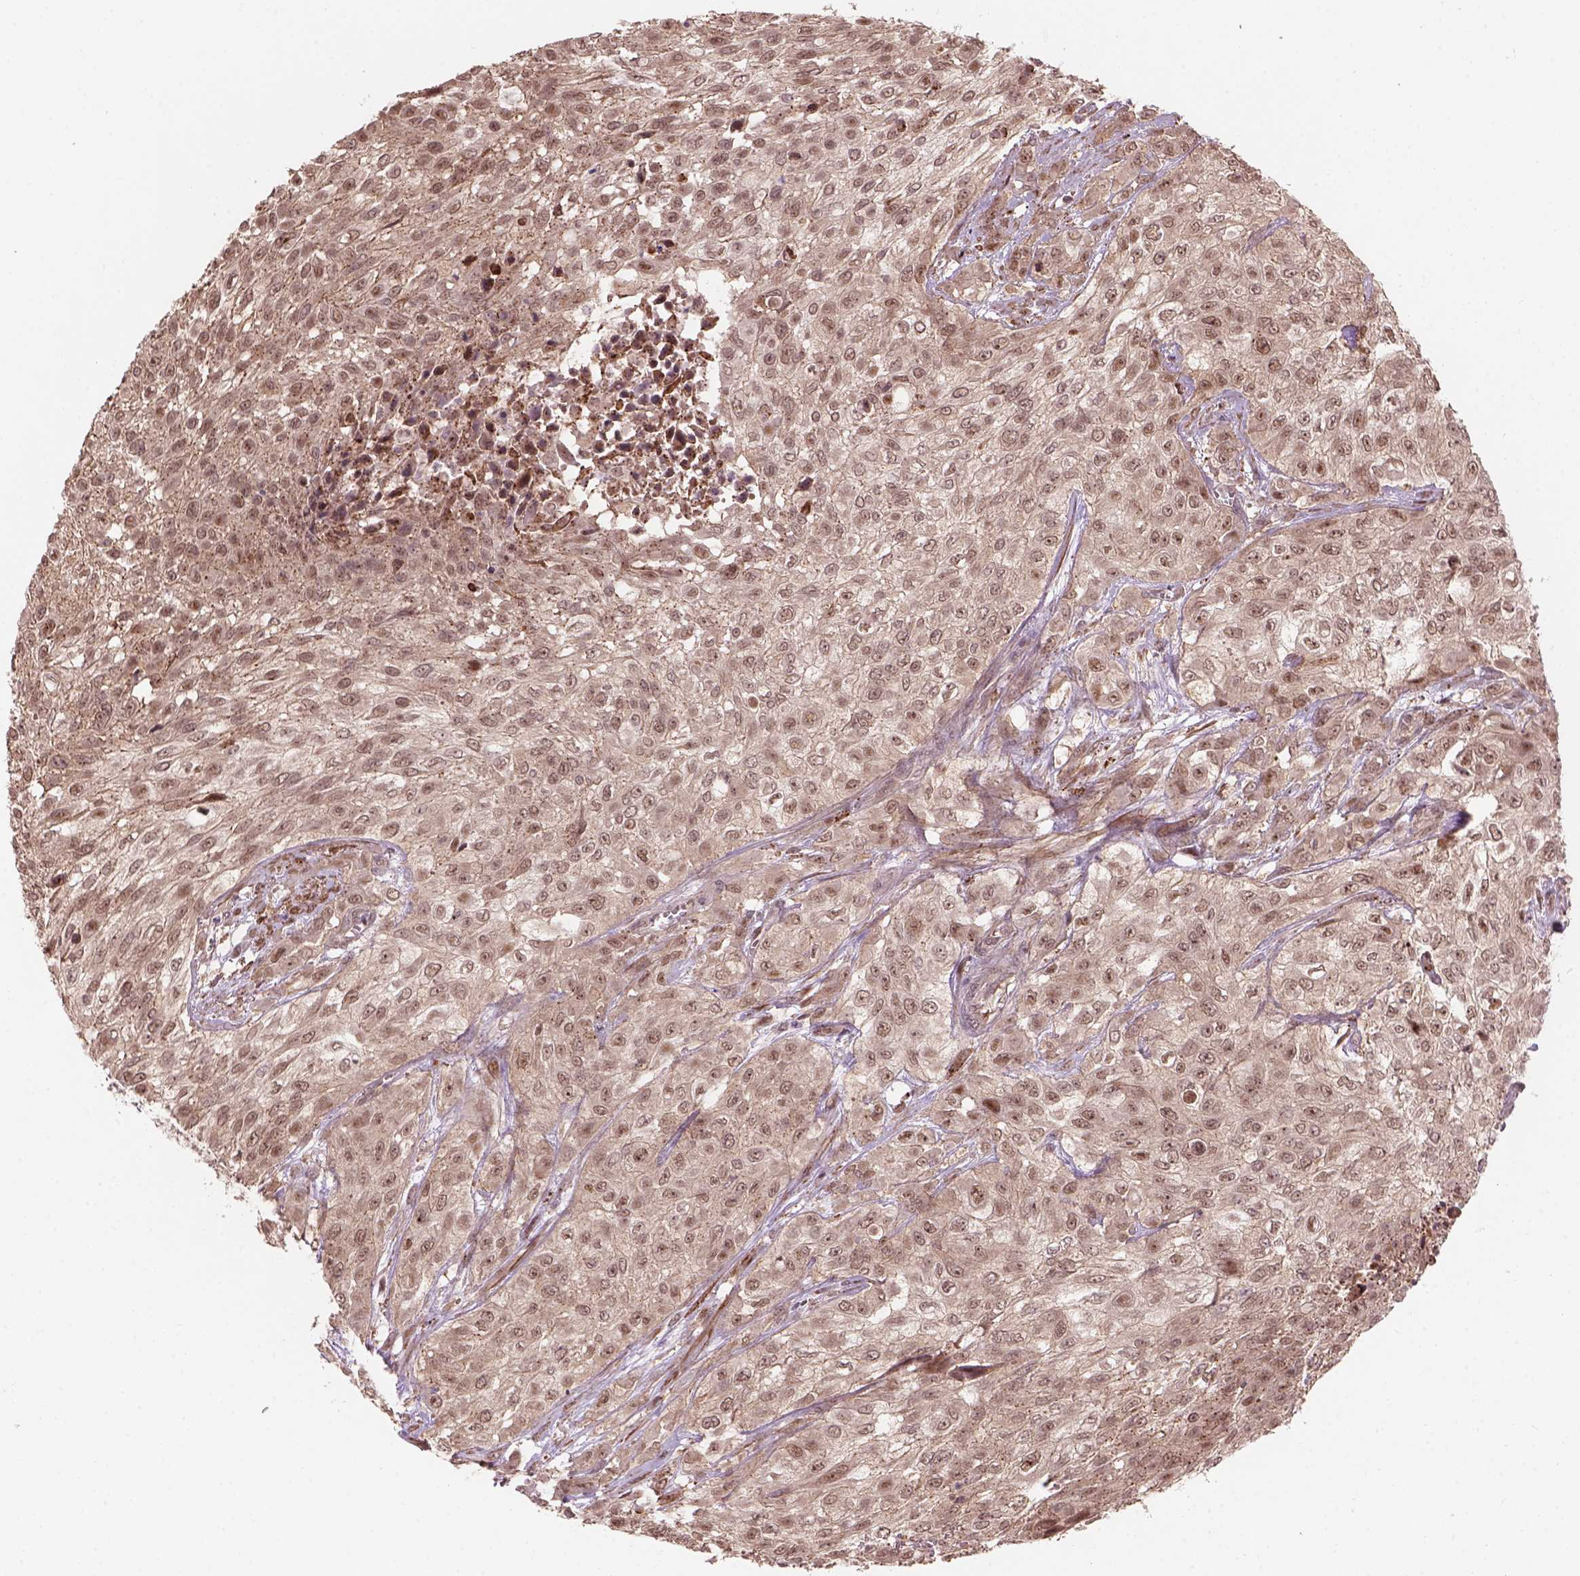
{"staining": {"intensity": "weak", "quantity": ">75%", "location": "cytoplasmic/membranous,nuclear"}, "tissue": "urothelial cancer", "cell_type": "Tumor cells", "image_type": "cancer", "snomed": [{"axis": "morphology", "description": "Urothelial carcinoma, High grade"}, {"axis": "topography", "description": "Urinary bladder"}], "caption": "This is an image of IHC staining of urothelial carcinoma (high-grade), which shows weak staining in the cytoplasmic/membranous and nuclear of tumor cells.", "gene": "PSMD11", "patient": {"sex": "male", "age": 57}}